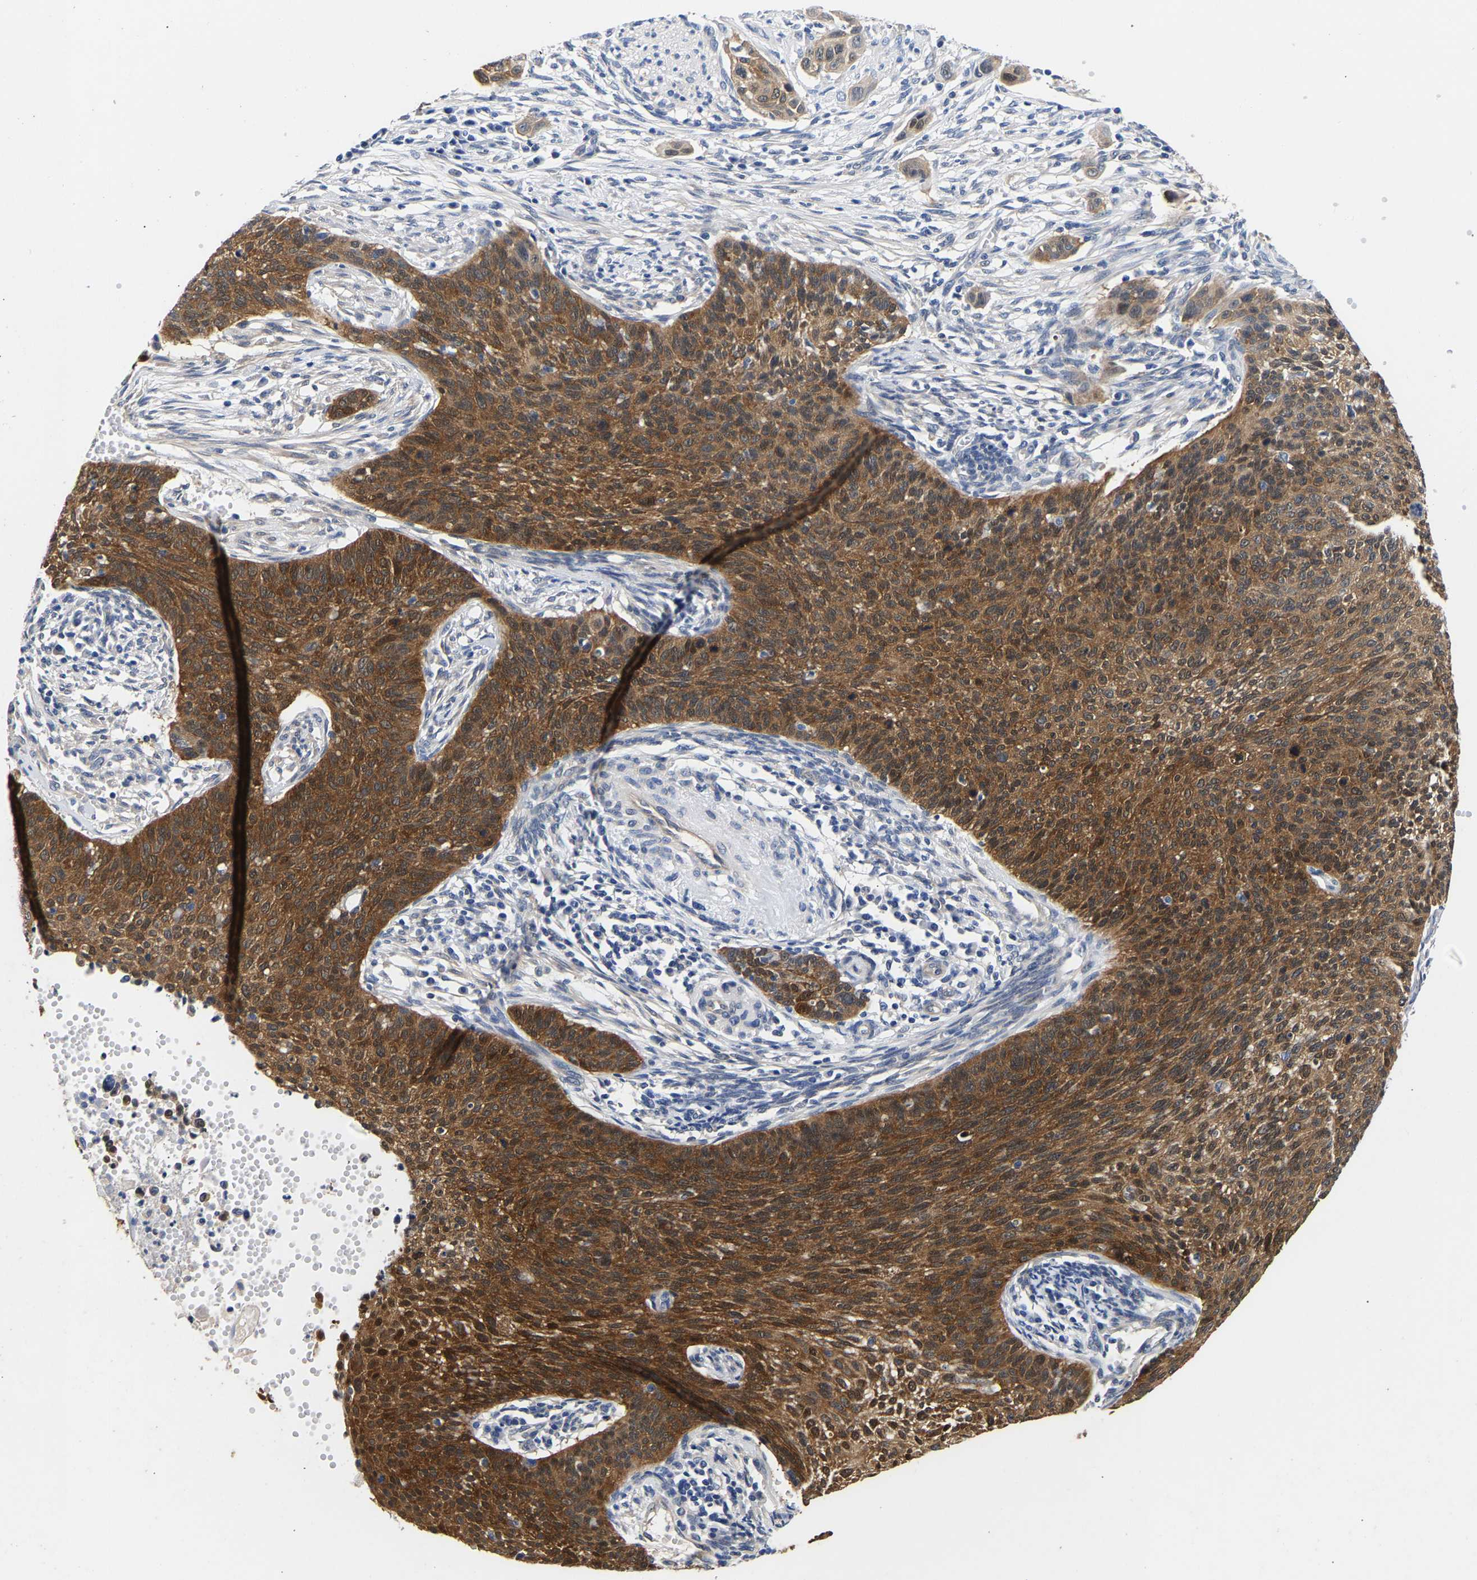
{"staining": {"intensity": "moderate", "quantity": "25%-75%", "location": "cytoplasmic/membranous"}, "tissue": "cervical cancer", "cell_type": "Tumor cells", "image_type": "cancer", "snomed": [{"axis": "morphology", "description": "Squamous cell carcinoma, NOS"}, {"axis": "topography", "description": "Cervix"}], "caption": "Squamous cell carcinoma (cervical) tissue demonstrates moderate cytoplasmic/membranous staining in approximately 25%-75% of tumor cells, visualized by immunohistochemistry.", "gene": "CCDC6", "patient": {"sex": "female", "age": 70}}